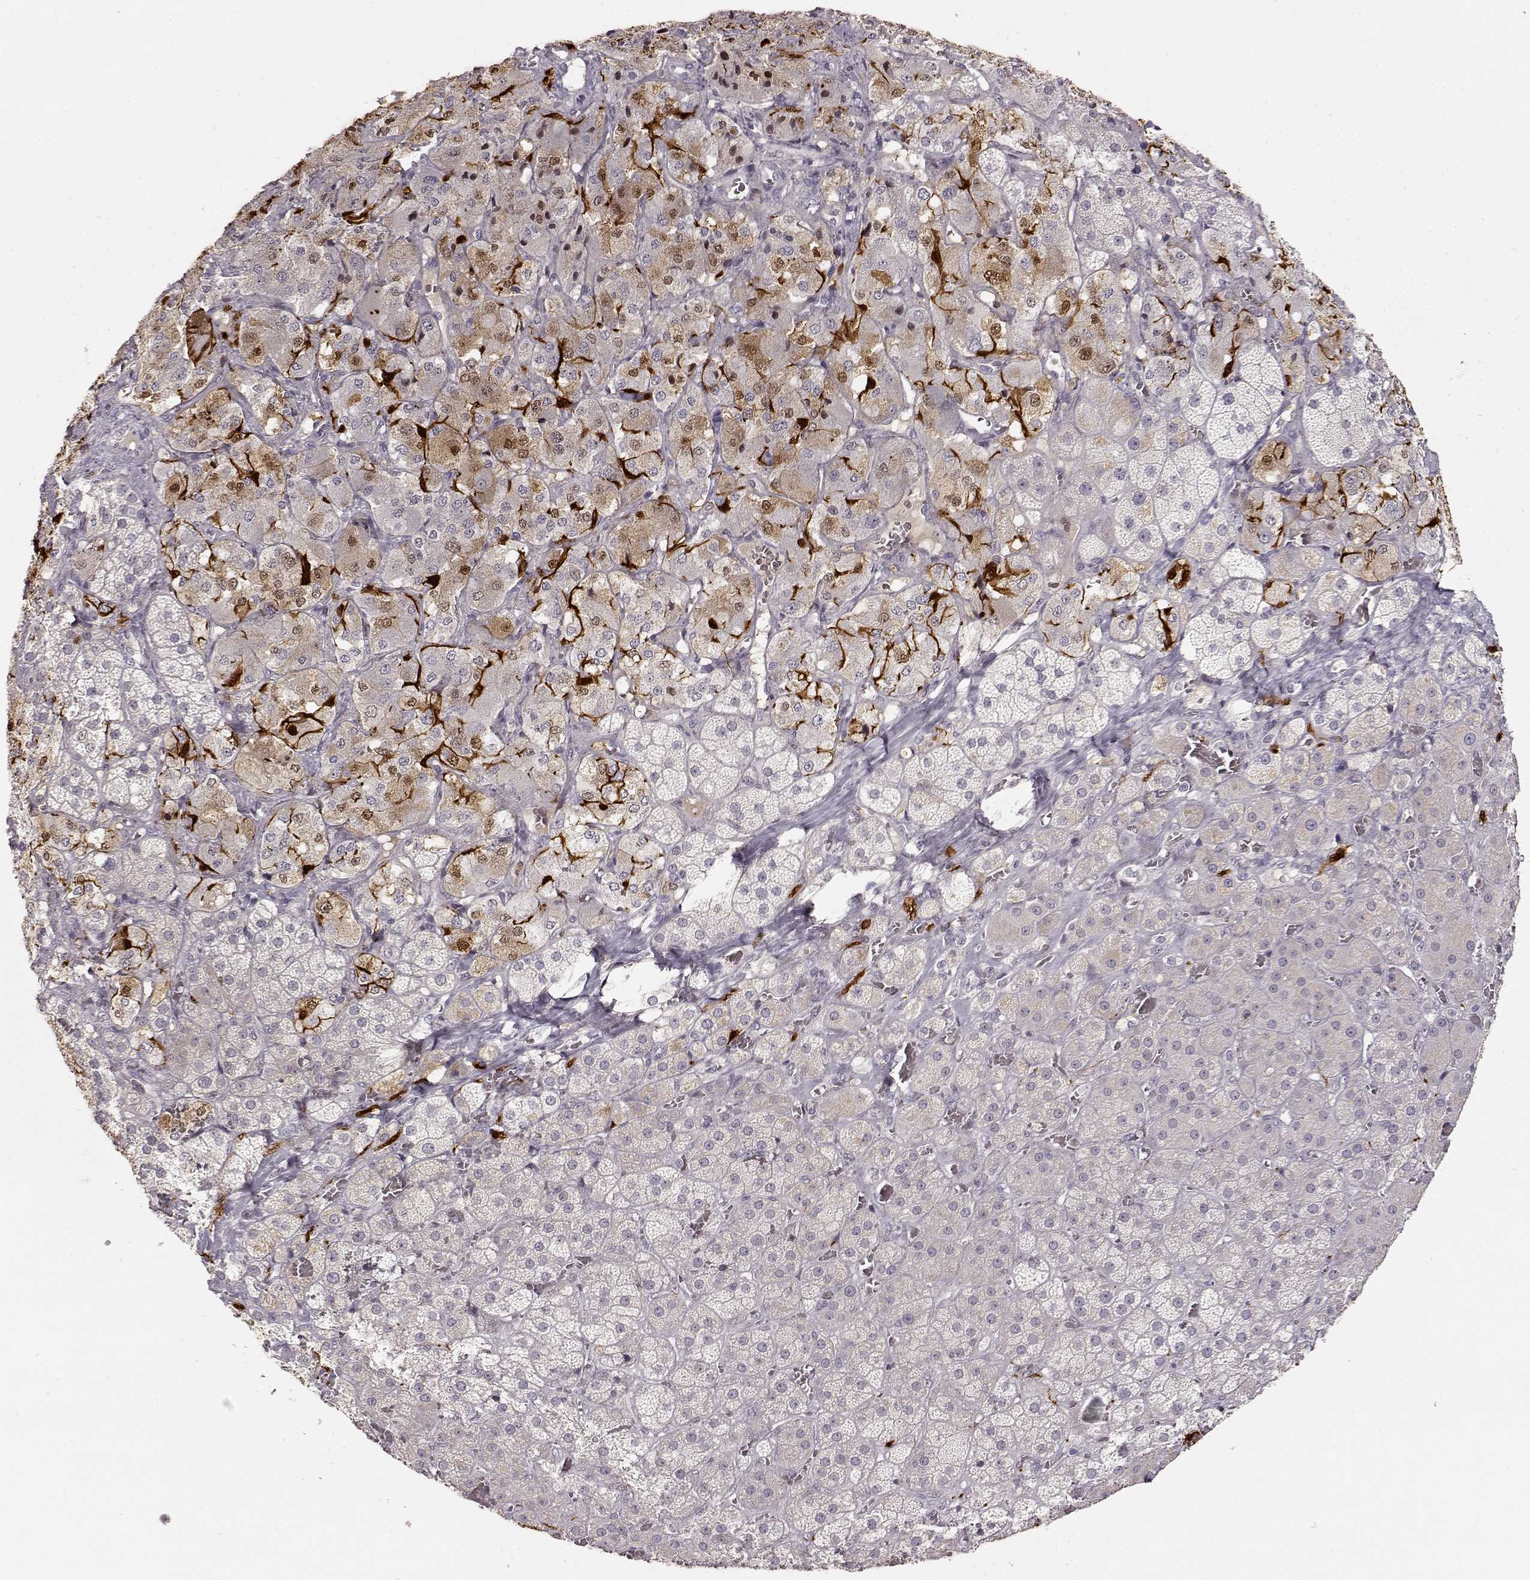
{"staining": {"intensity": "weak", "quantity": "<25%", "location": "cytoplasmic/membranous"}, "tissue": "adrenal gland", "cell_type": "Glandular cells", "image_type": "normal", "snomed": [{"axis": "morphology", "description": "Normal tissue, NOS"}, {"axis": "topography", "description": "Adrenal gland"}], "caption": "IHC histopathology image of normal human adrenal gland stained for a protein (brown), which displays no expression in glandular cells.", "gene": "S100B", "patient": {"sex": "male", "age": 57}}